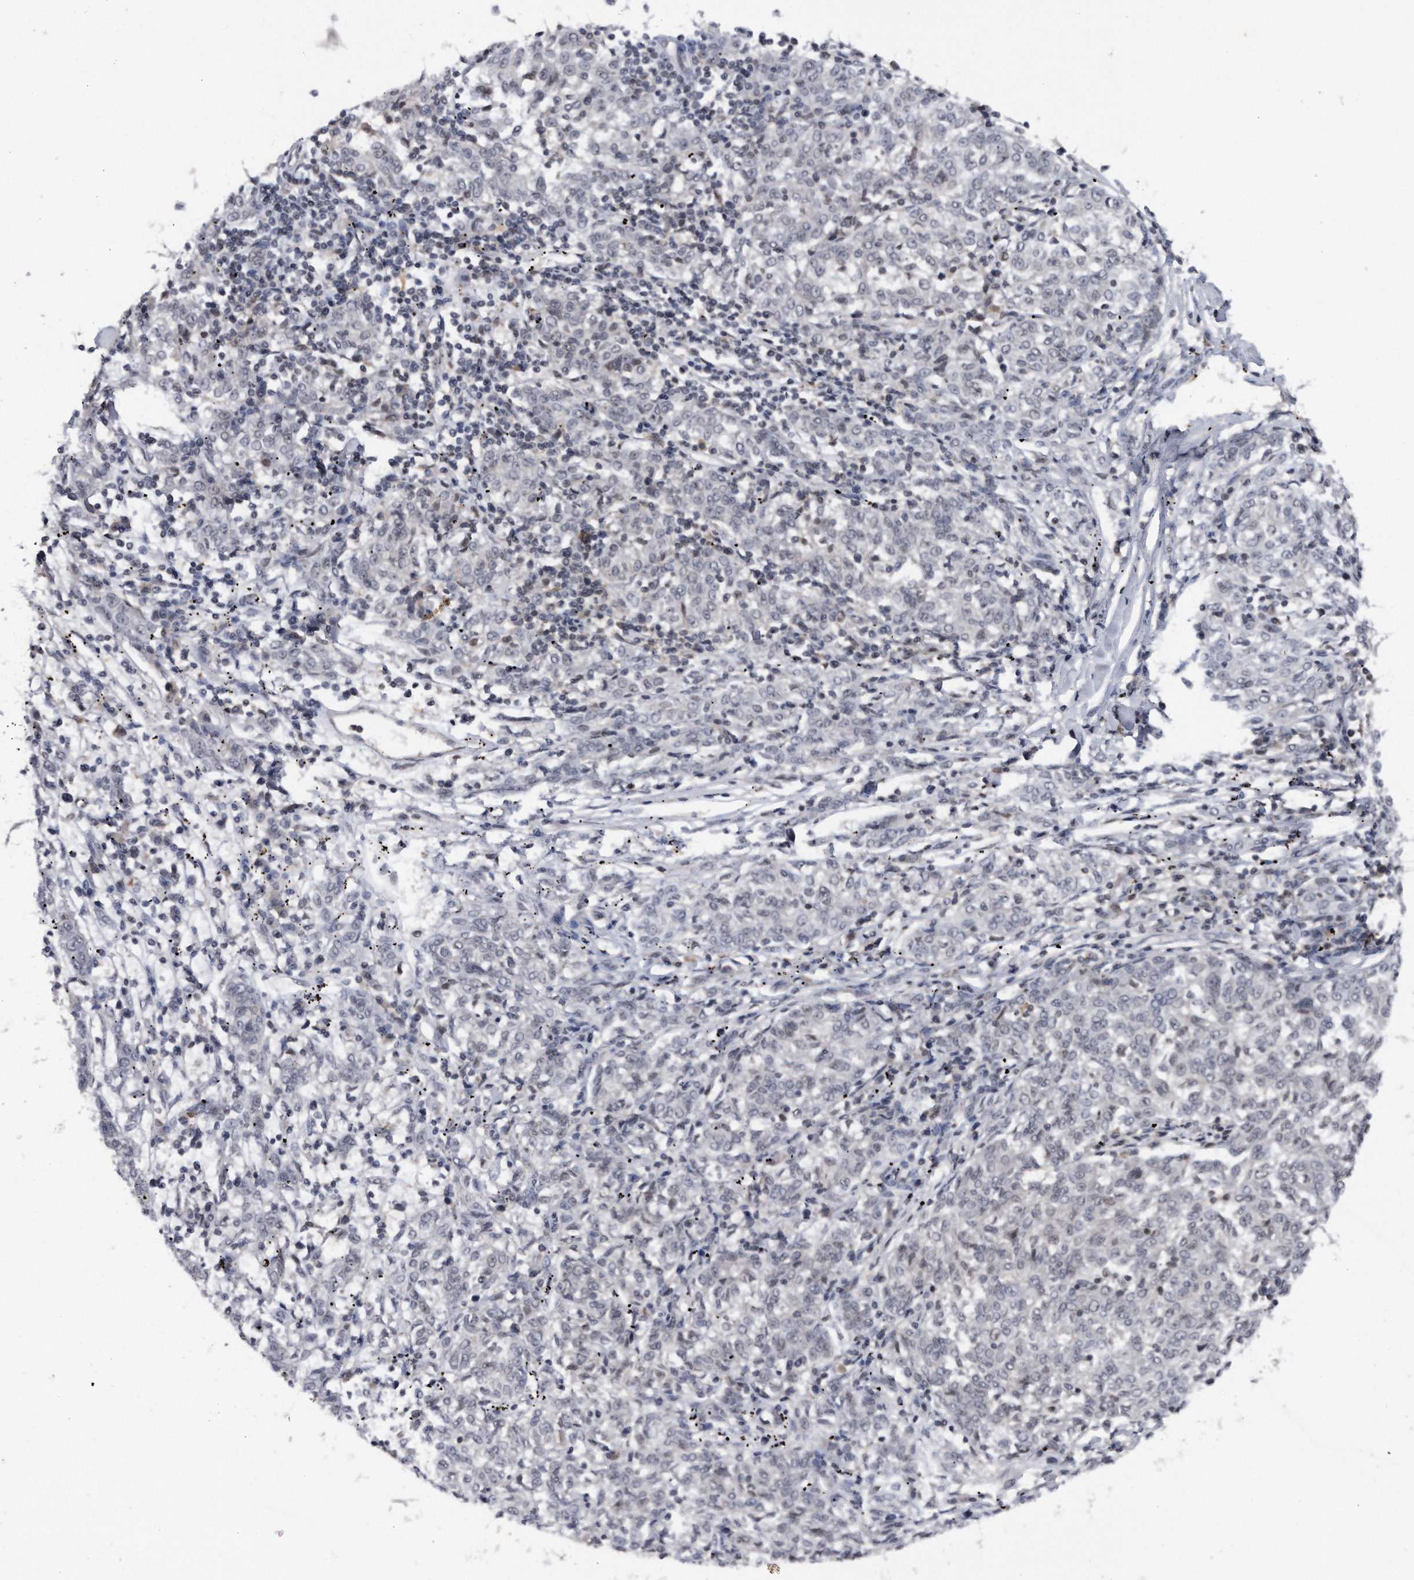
{"staining": {"intensity": "negative", "quantity": "none", "location": "none"}, "tissue": "melanoma", "cell_type": "Tumor cells", "image_type": "cancer", "snomed": [{"axis": "morphology", "description": "Malignant melanoma, NOS"}, {"axis": "topography", "description": "Skin"}], "caption": "An IHC photomicrograph of malignant melanoma is shown. There is no staining in tumor cells of malignant melanoma.", "gene": "VIRMA", "patient": {"sex": "female", "age": 72}}